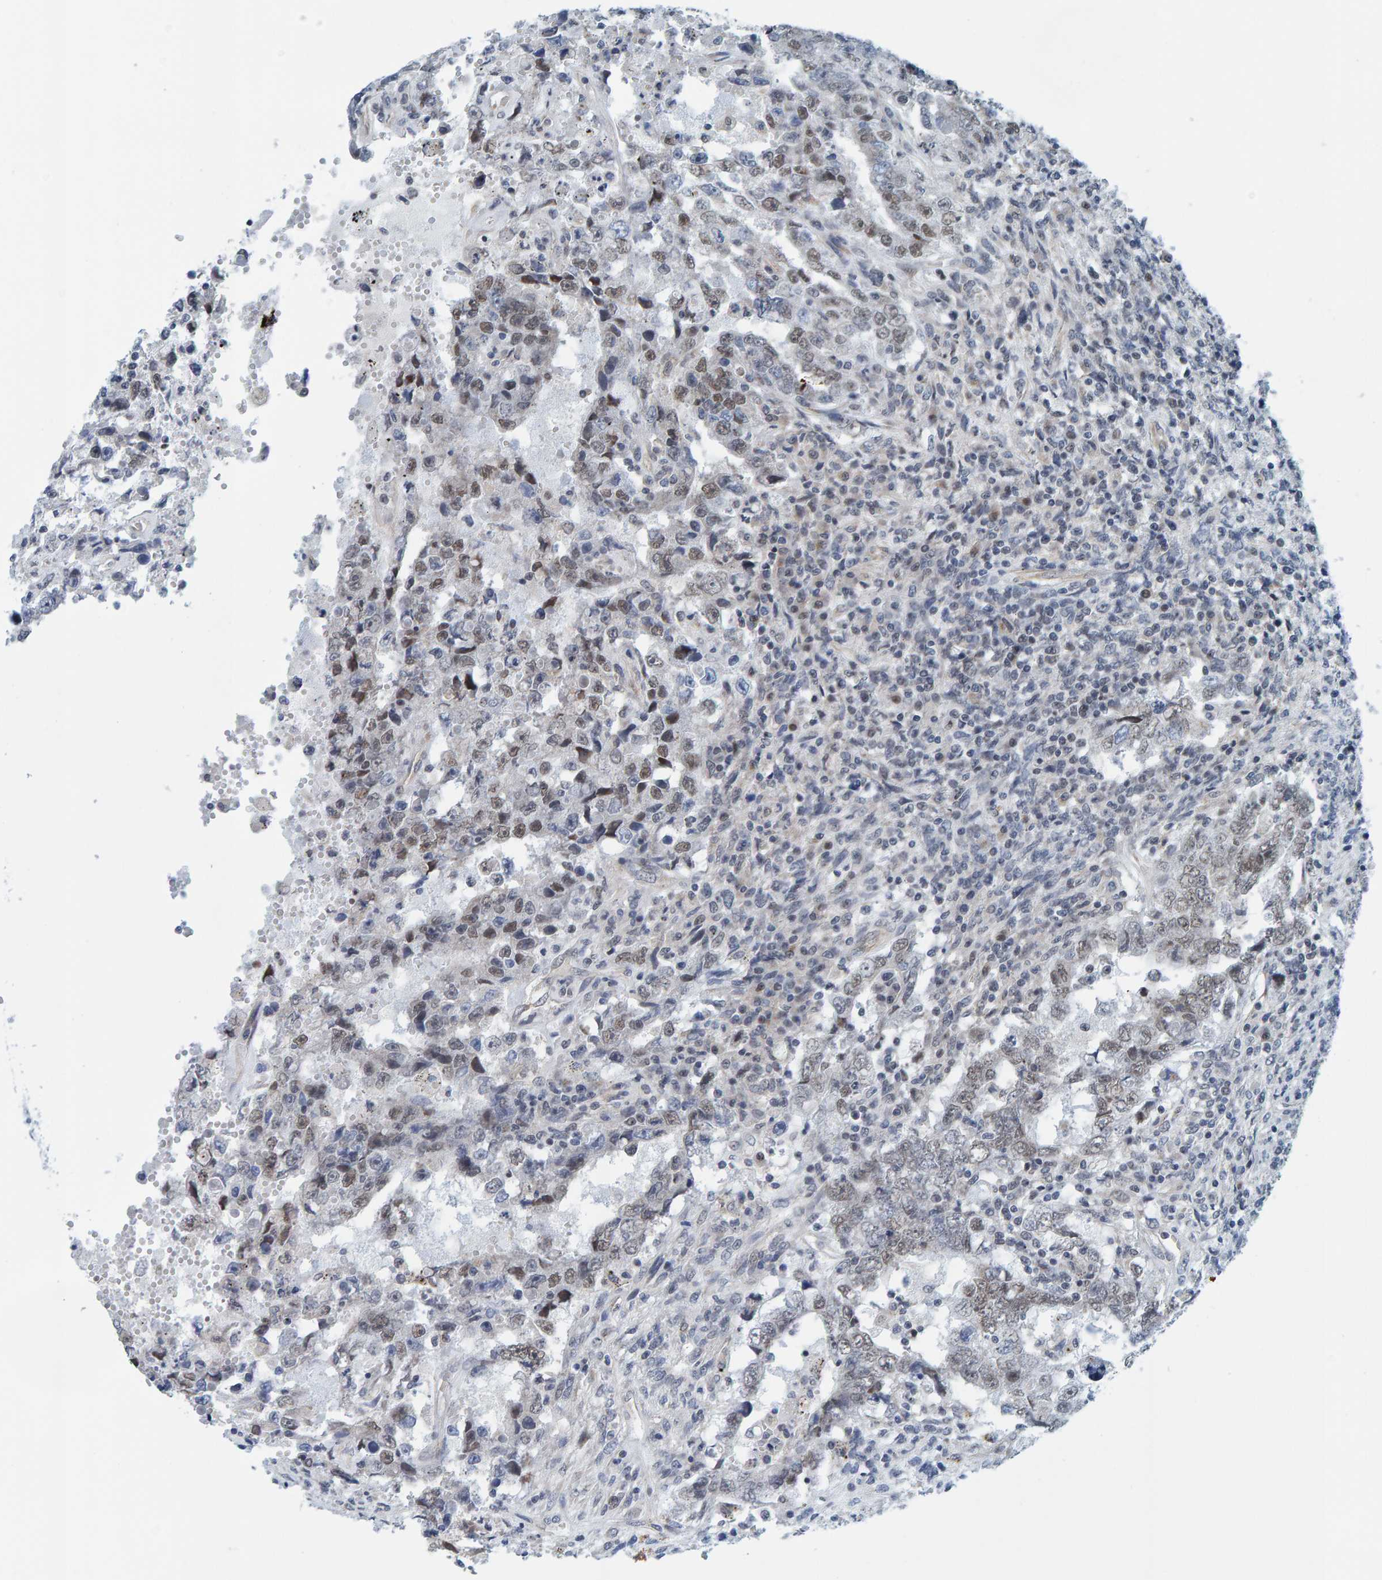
{"staining": {"intensity": "weak", "quantity": ">75%", "location": "nuclear"}, "tissue": "testis cancer", "cell_type": "Tumor cells", "image_type": "cancer", "snomed": [{"axis": "morphology", "description": "Carcinoma, Embryonal, NOS"}, {"axis": "topography", "description": "Testis"}], "caption": "Immunohistochemical staining of testis cancer (embryonal carcinoma) demonstrates weak nuclear protein expression in about >75% of tumor cells.", "gene": "SCRN2", "patient": {"sex": "male", "age": 26}}